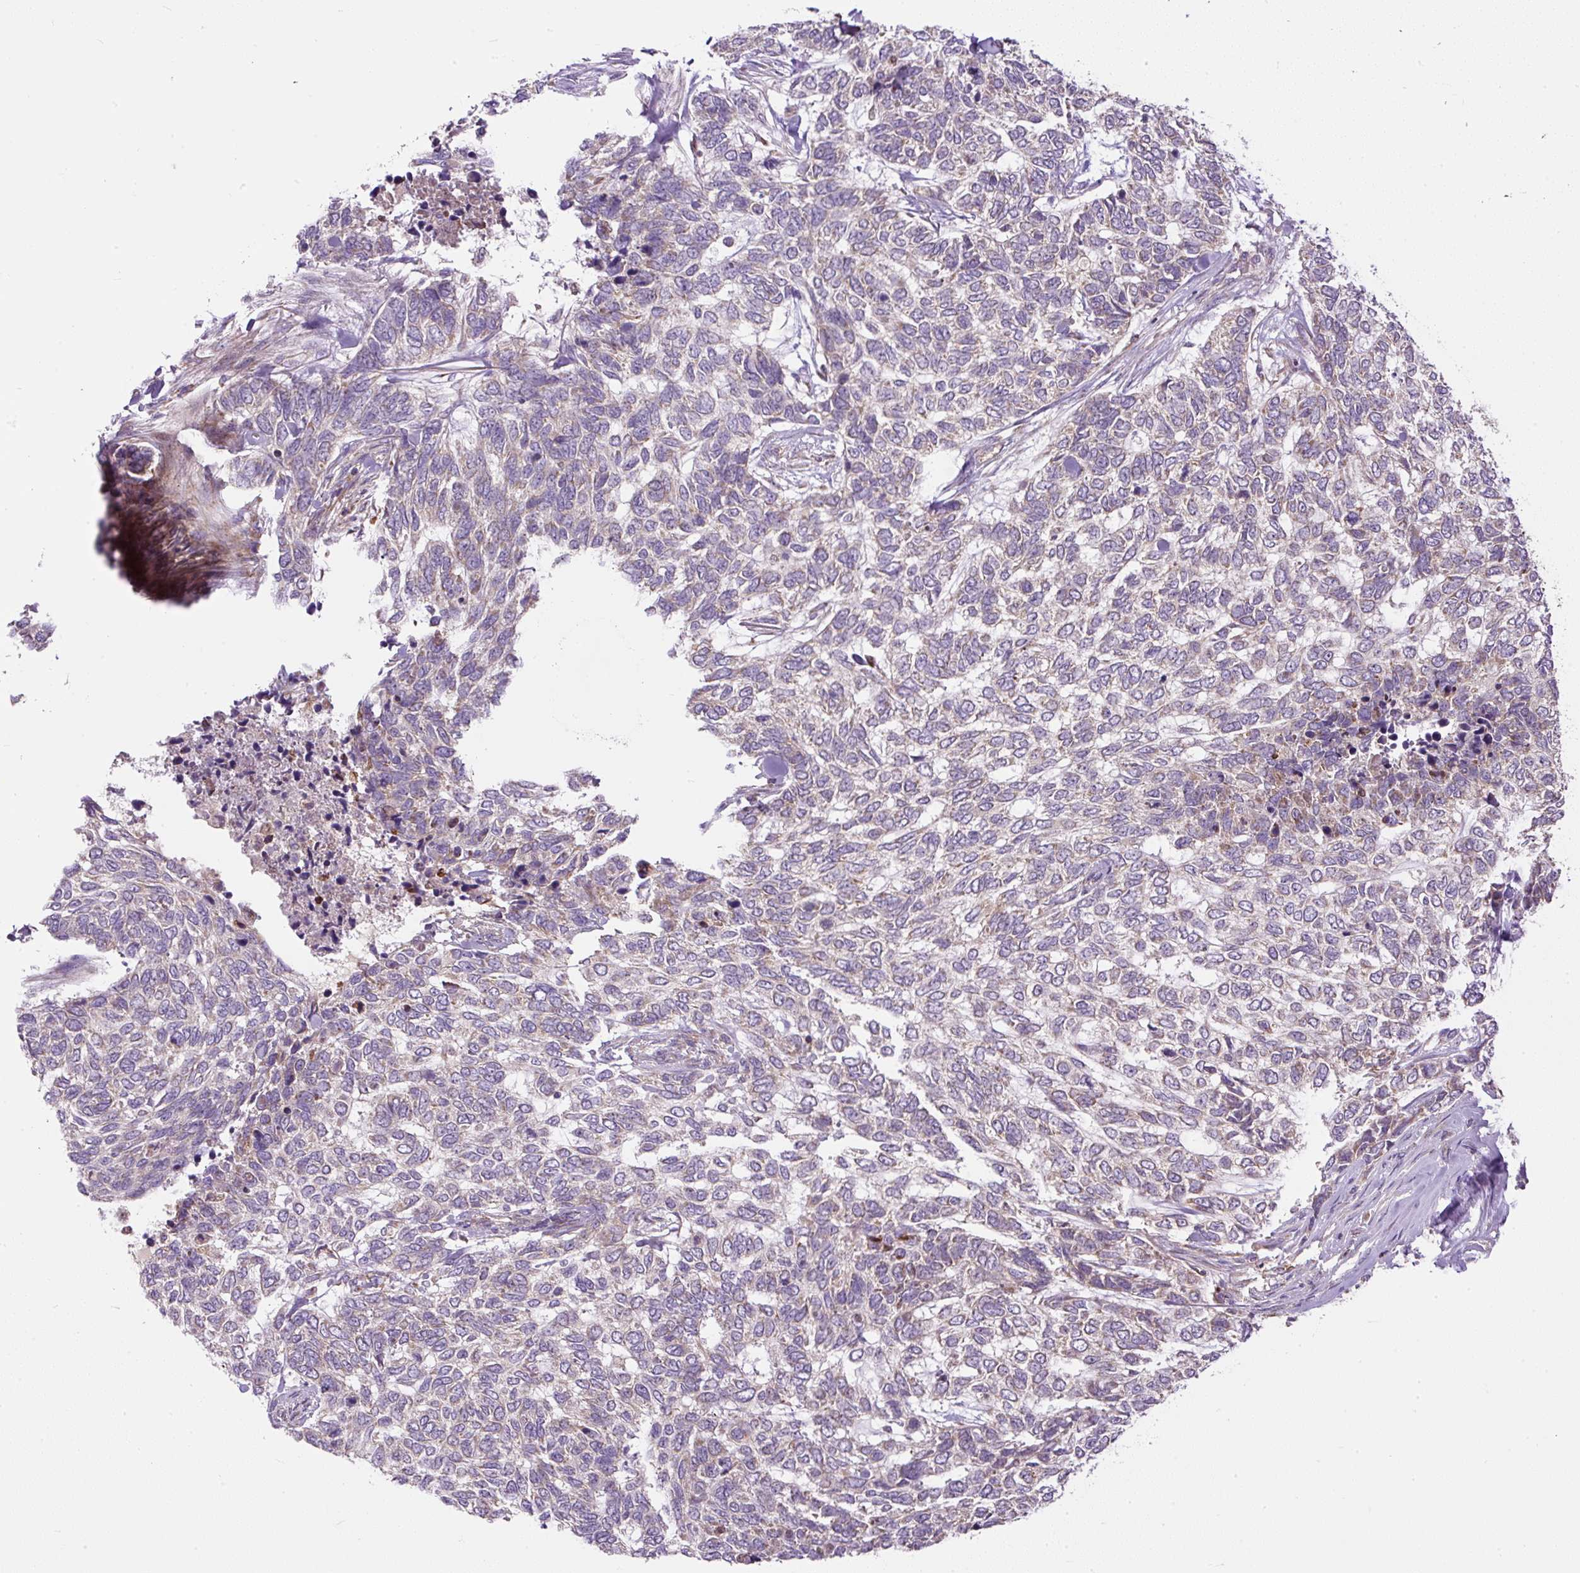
{"staining": {"intensity": "weak", "quantity": "<25%", "location": "cytoplasmic/membranous"}, "tissue": "skin cancer", "cell_type": "Tumor cells", "image_type": "cancer", "snomed": [{"axis": "morphology", "description": "Basal cell carcinoma"}, {"axis": "topography", "description": "Skin"}], "caption": "Histopathology image shows no significant protein expression in tumor cells of skin basal cell carcinoma.", "gene": "ZNF547", "patient": {"sex": "female", "age": 65}}